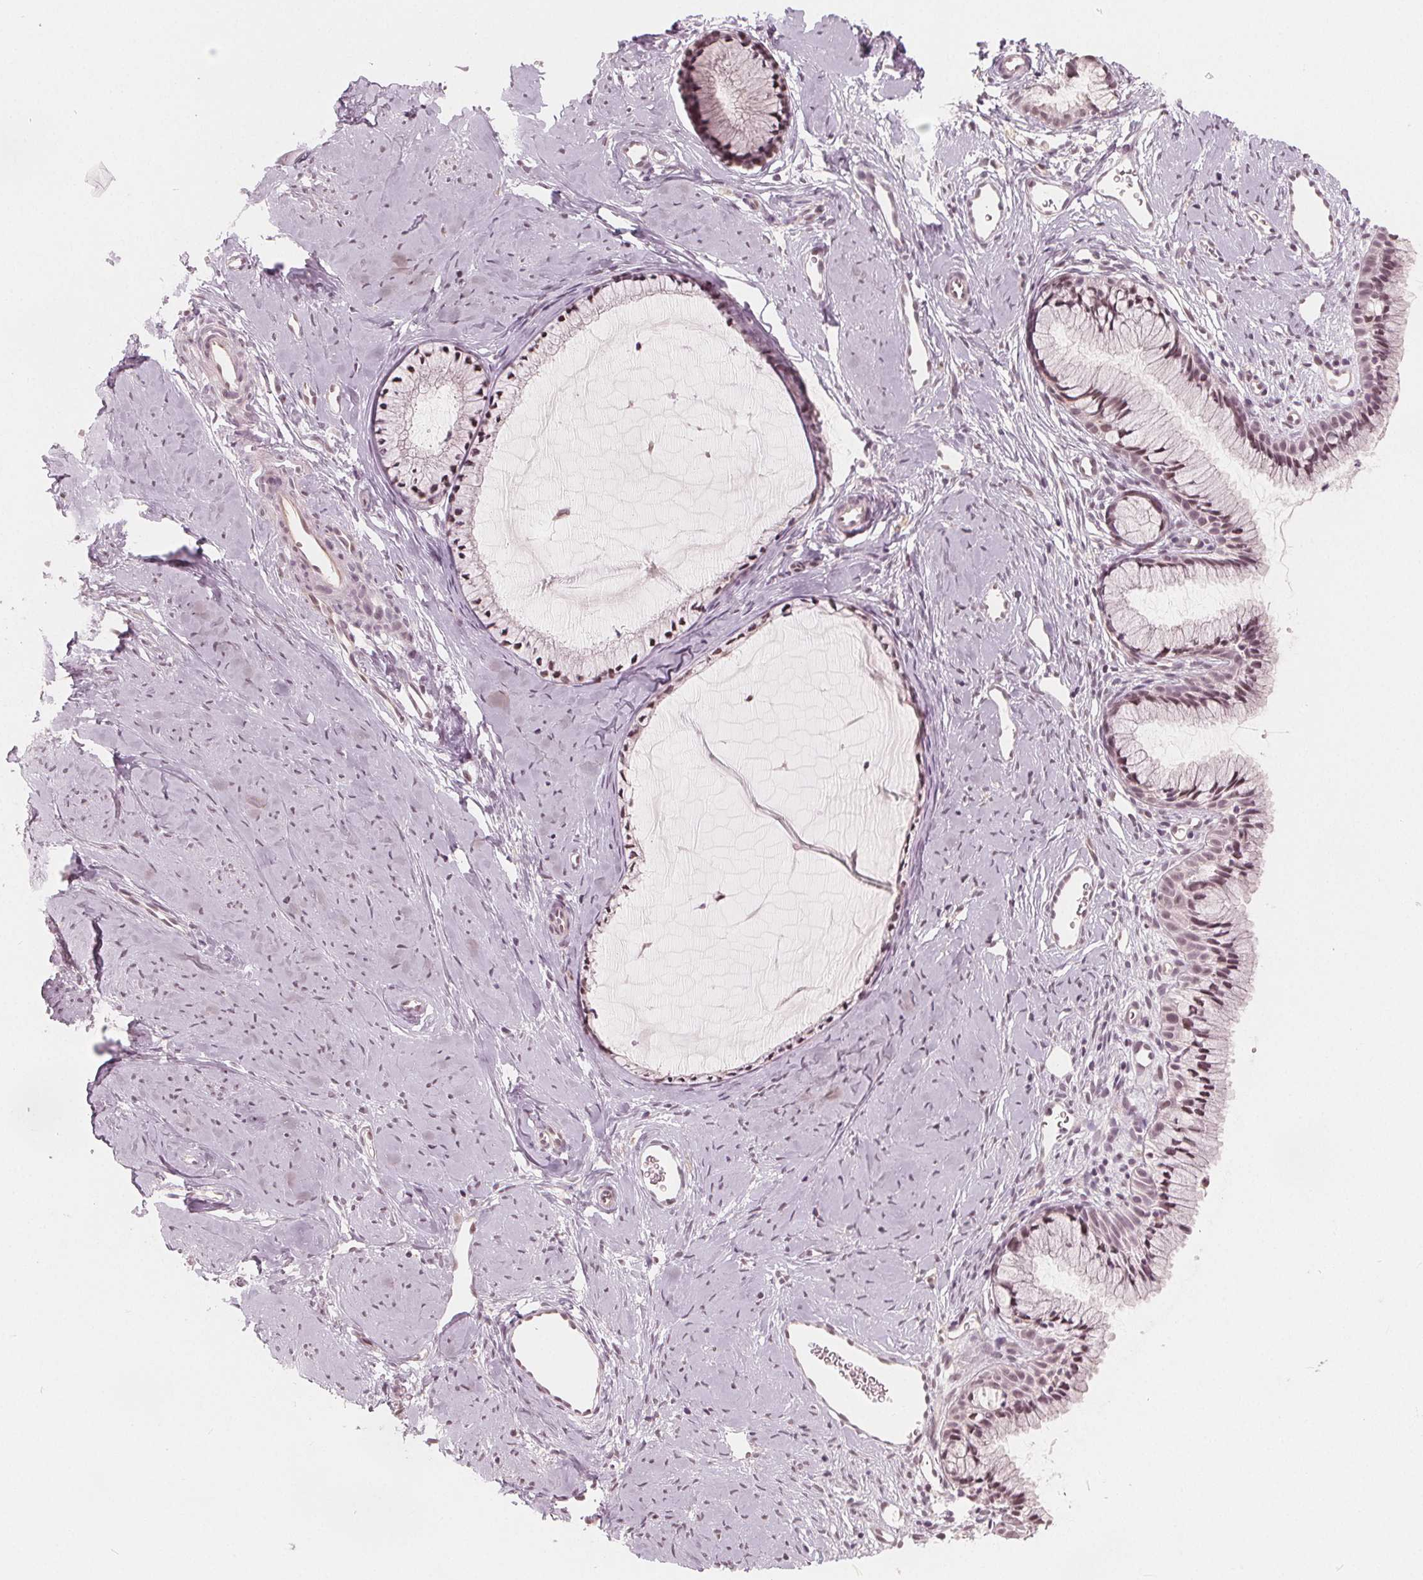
{"staining": {"intensity": "moderate", "quantity": ">75%", "location": "nuclear"}, "tissue": "cervix", "cell_type": "Glandular cells", "image_type": "normal", "snomed": [{"axis": "morphology", "description": "Normal tissue, NOS"}, {"axis": "topography", "description": "Cervix"}], "caption": "DAB immunohistochemical staining of unremarkable human cervix reveals moderate nuclear protein expression in approximately >75% of glandular cells.", "gene": "NUP210L", "patient": {"sex": "female", "age": 40}}